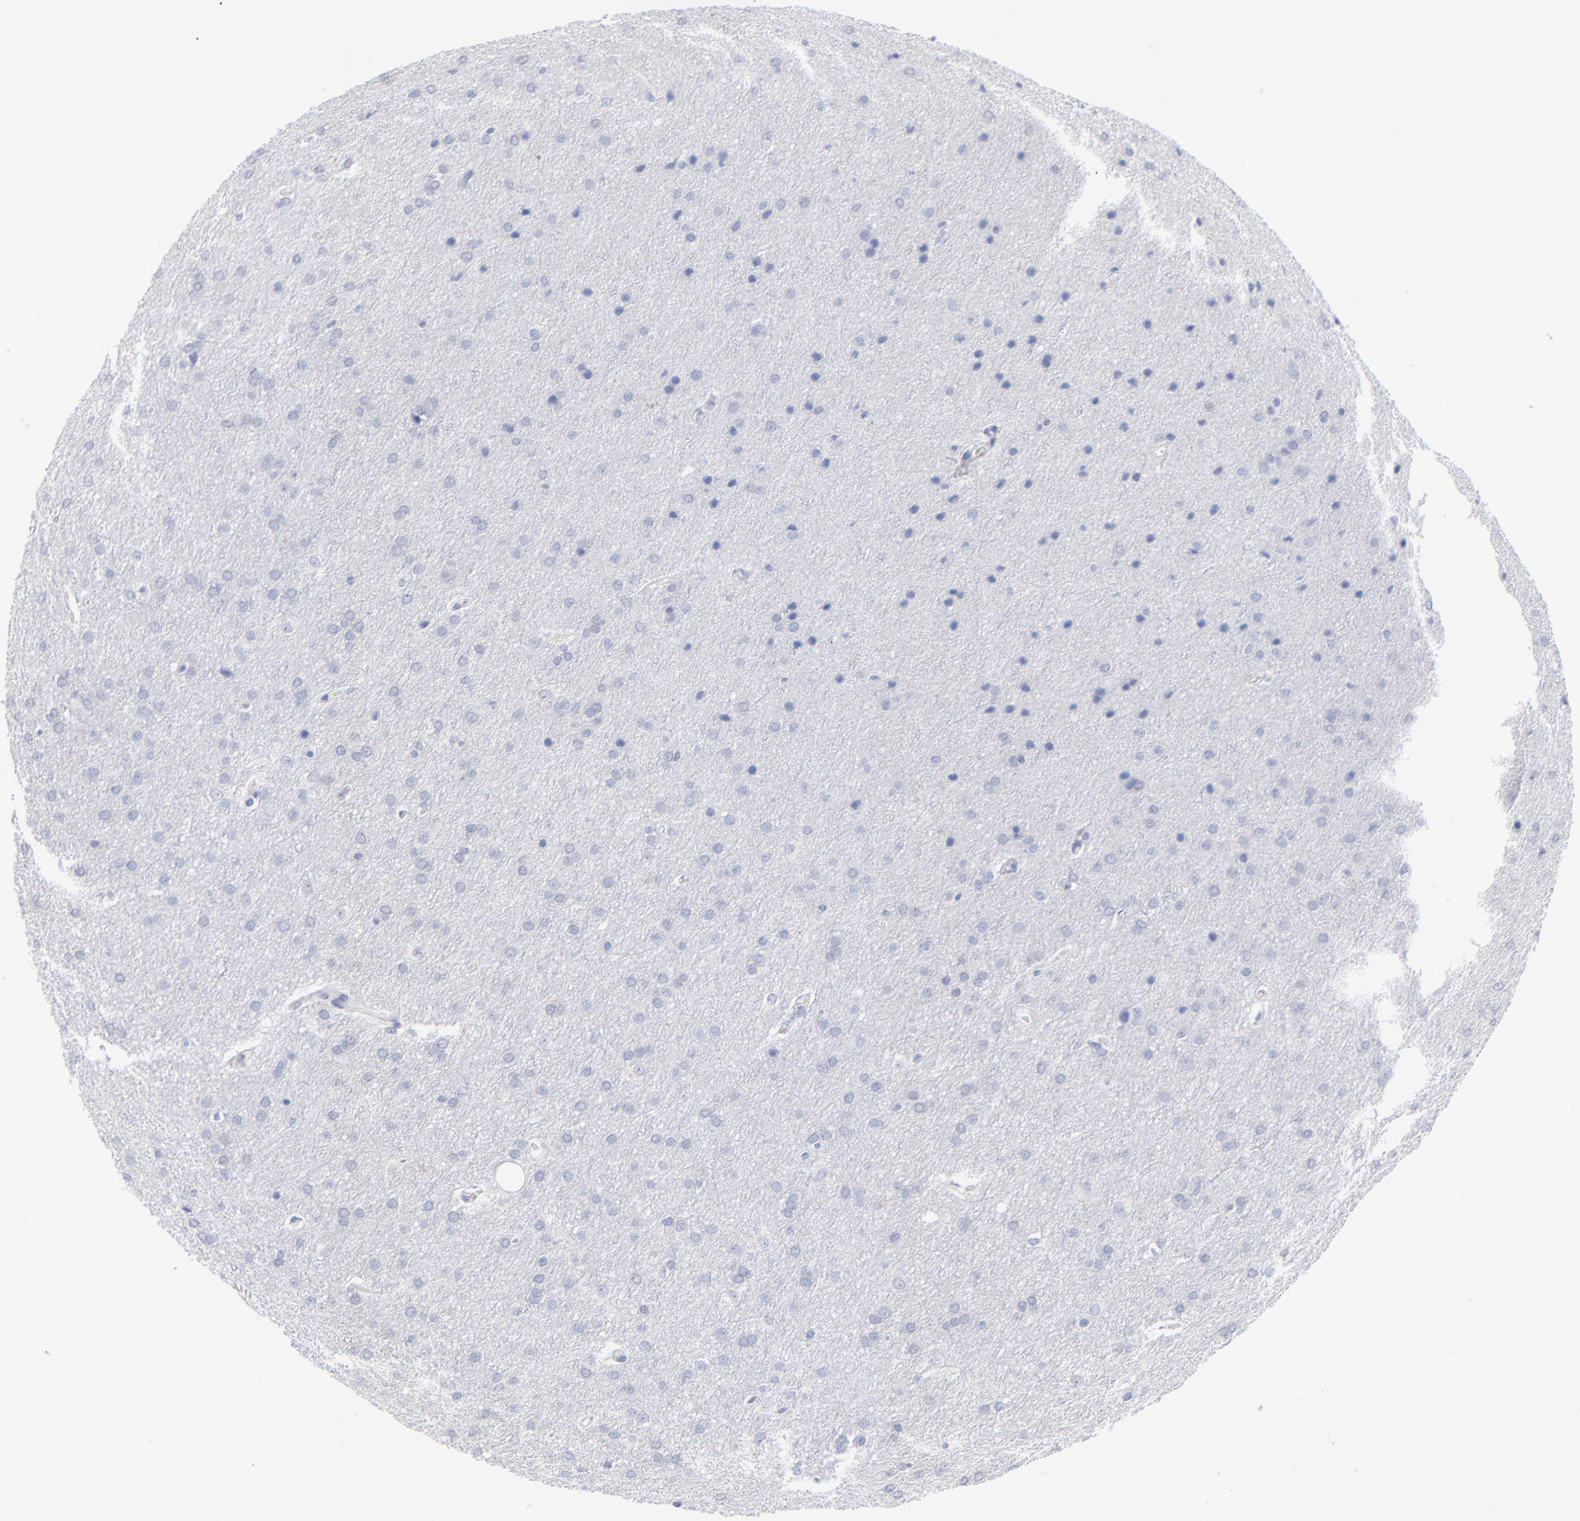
{"staining": {"intensity": "negative", "quantity": "none", "location": "none"}, "tissue": "glioma", "cell_type": "Tumor cells", "image_type": "cancer", "snomed": [{"axis": "morphology", "description": "Glioma, malignant, Low grade"}, {"axis": "topography", "description": "Brain"}], "caption": "Immunohistochemistry of human malignant glioma (low-grade) demonstrates no staining in tumor cells.", "gene": "ACY1", "patient": {"sex": "female", "age": 32}}